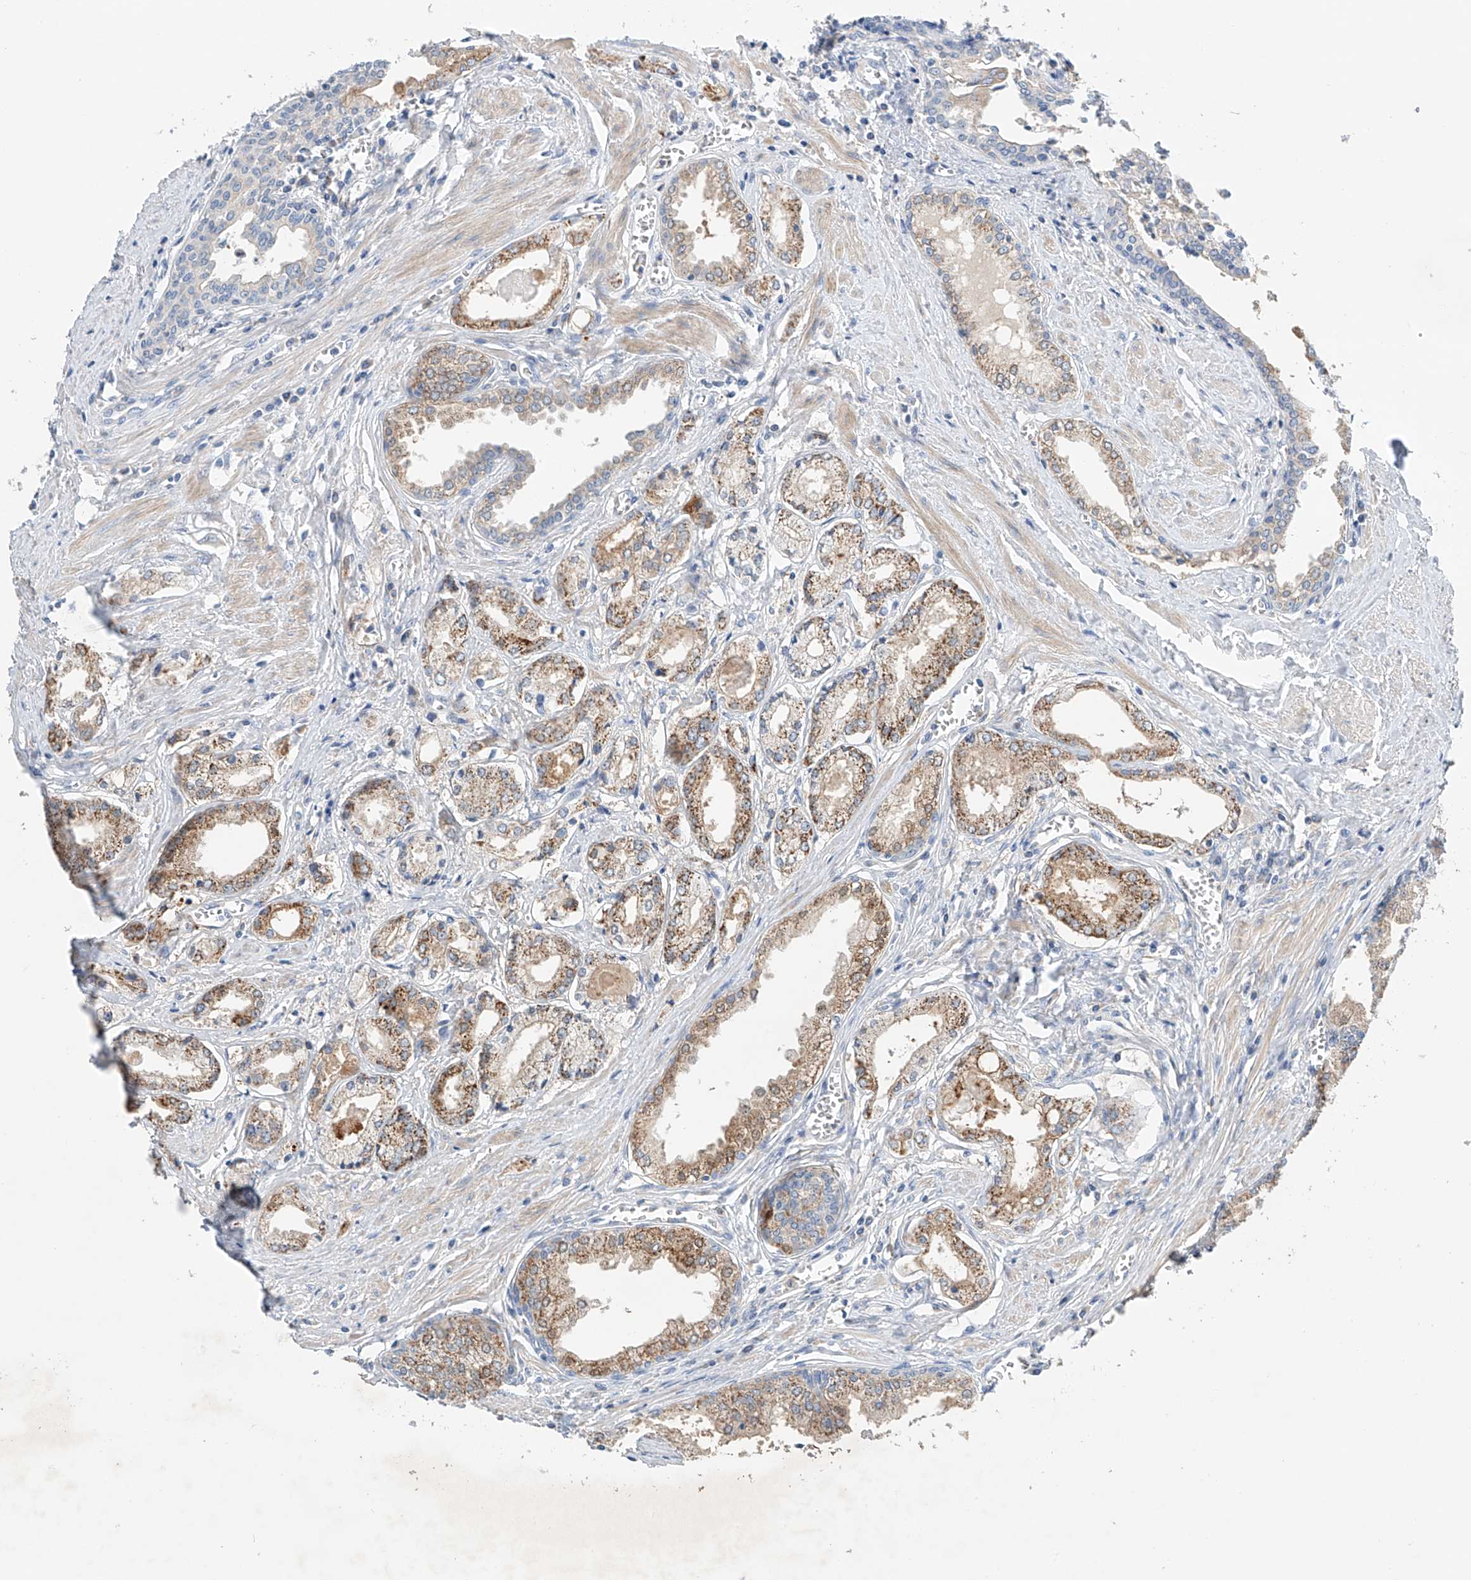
{"staining": {"intensity": "moderate", "quantity": ">75%", "location": "cytoplasmic/membranous"}, "tissue": "prostate cancer", "cell_type": "Tumor cells", "image_type": "cancer", "snomed": [{"axis": "morphology", "description": "Adenocarcinoma, Low grade"}, {"axis": "topography", "description": "Prostate"}], "caption": "The image shows a brown stain indicating the presence of a protein in the cytoplasmic/membranous of tumor cells in low-grade adenocarcinoma (prostate). Nuclei are stained in blue.", "gene": "GPC4", "patient": {"sex": "male", "age": 60}}